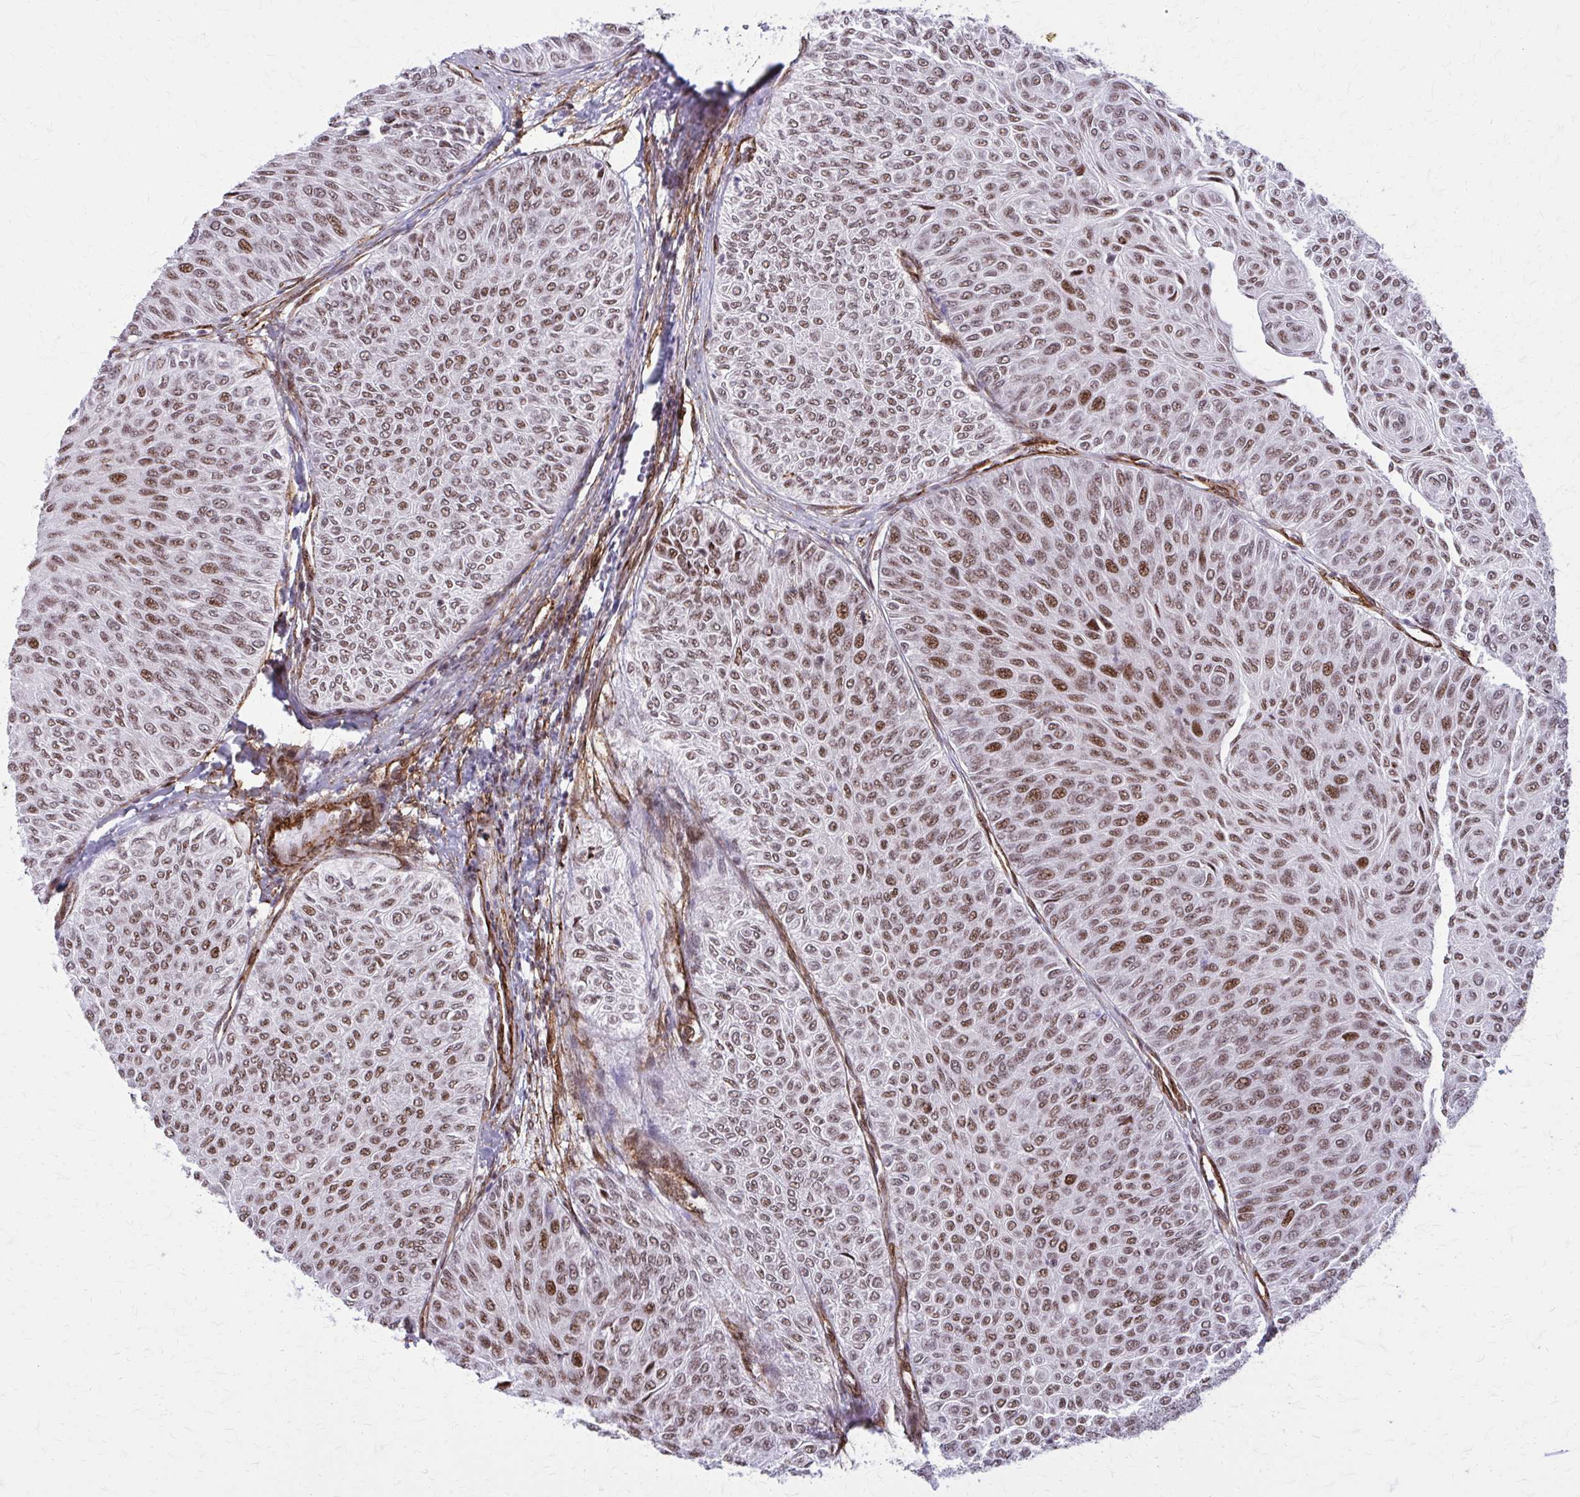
{"staining": {"intensity": "moderate", "quantity": ">75%", "location": "nuclear"}, "tissue": "urothelial cancer", "cell_type": "Tumor cells", "image_type": "cancer", "snomed": [{"axis": "morphology", "description": "Urothelial carcinoma, Low grade"}, {"axis": "topography", "description": "Urinary bladder"}], "caption": "High-power microscopy captured an immunohistochemistry (IHC) micrograph of urothelial cancer, revealing moderate nuclear positivity in about >75% of tumor cells.", "gene": "NRBF2", "patient": {"sex": "male", "age": 78}}